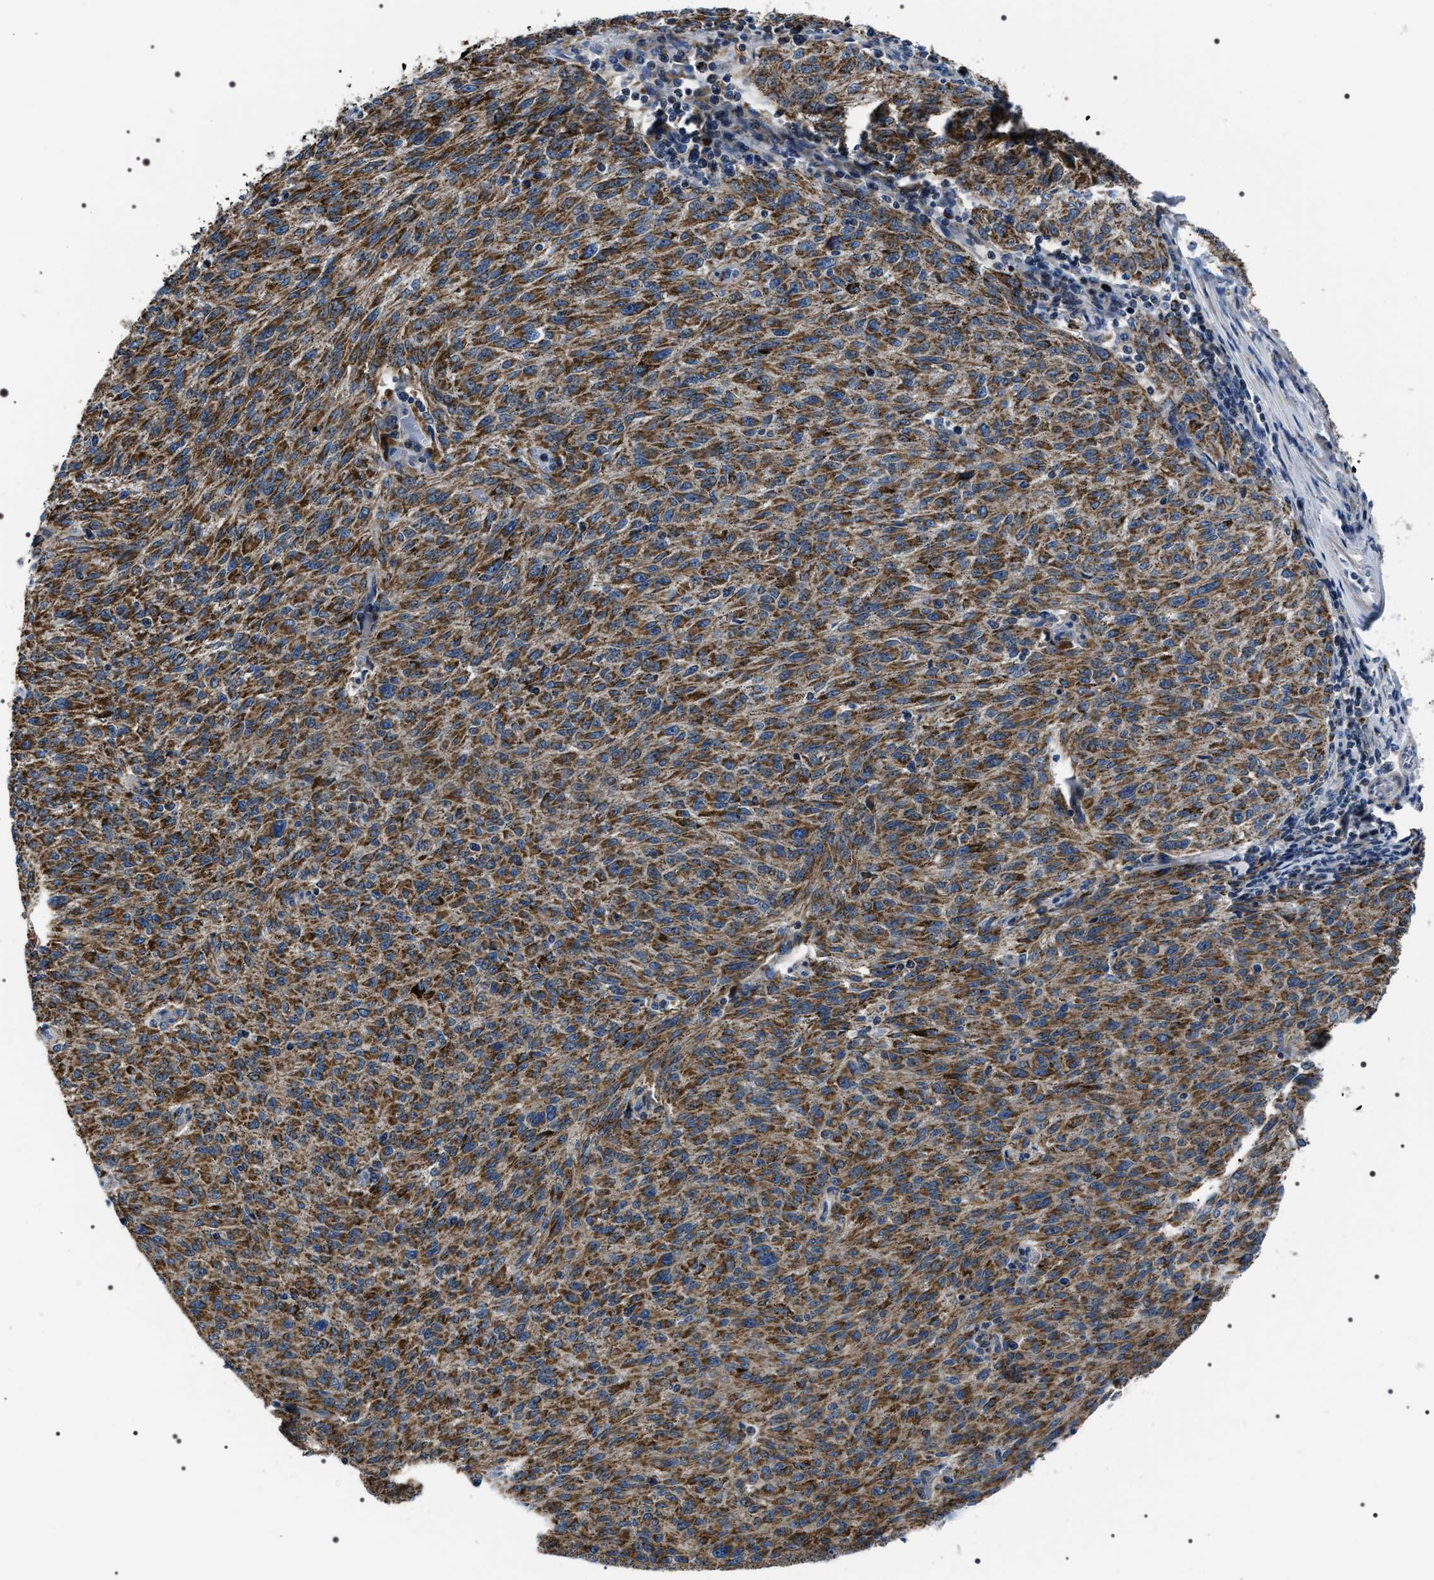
{"staining": {"intensity": "strong", "quantity": ">75%", "location": "cytoplasmic/membranous"}, "tissue": "melanoma", "cell_type": "Tumor cells", "image_type": "cancer", "snomed": [{"axis": "morphology", "description": "Malignant melanoma, NOS"}, {"axis": "topography", "description": "Skin"}], "caption": "Immunohistochemical staining of human malignant melanoma shows high levels of strong cytoplasmic/membranous staining in about >75% of tumor cells.", "gene": "NTMT1", "patient": {"sex": "female", "age": 72}}